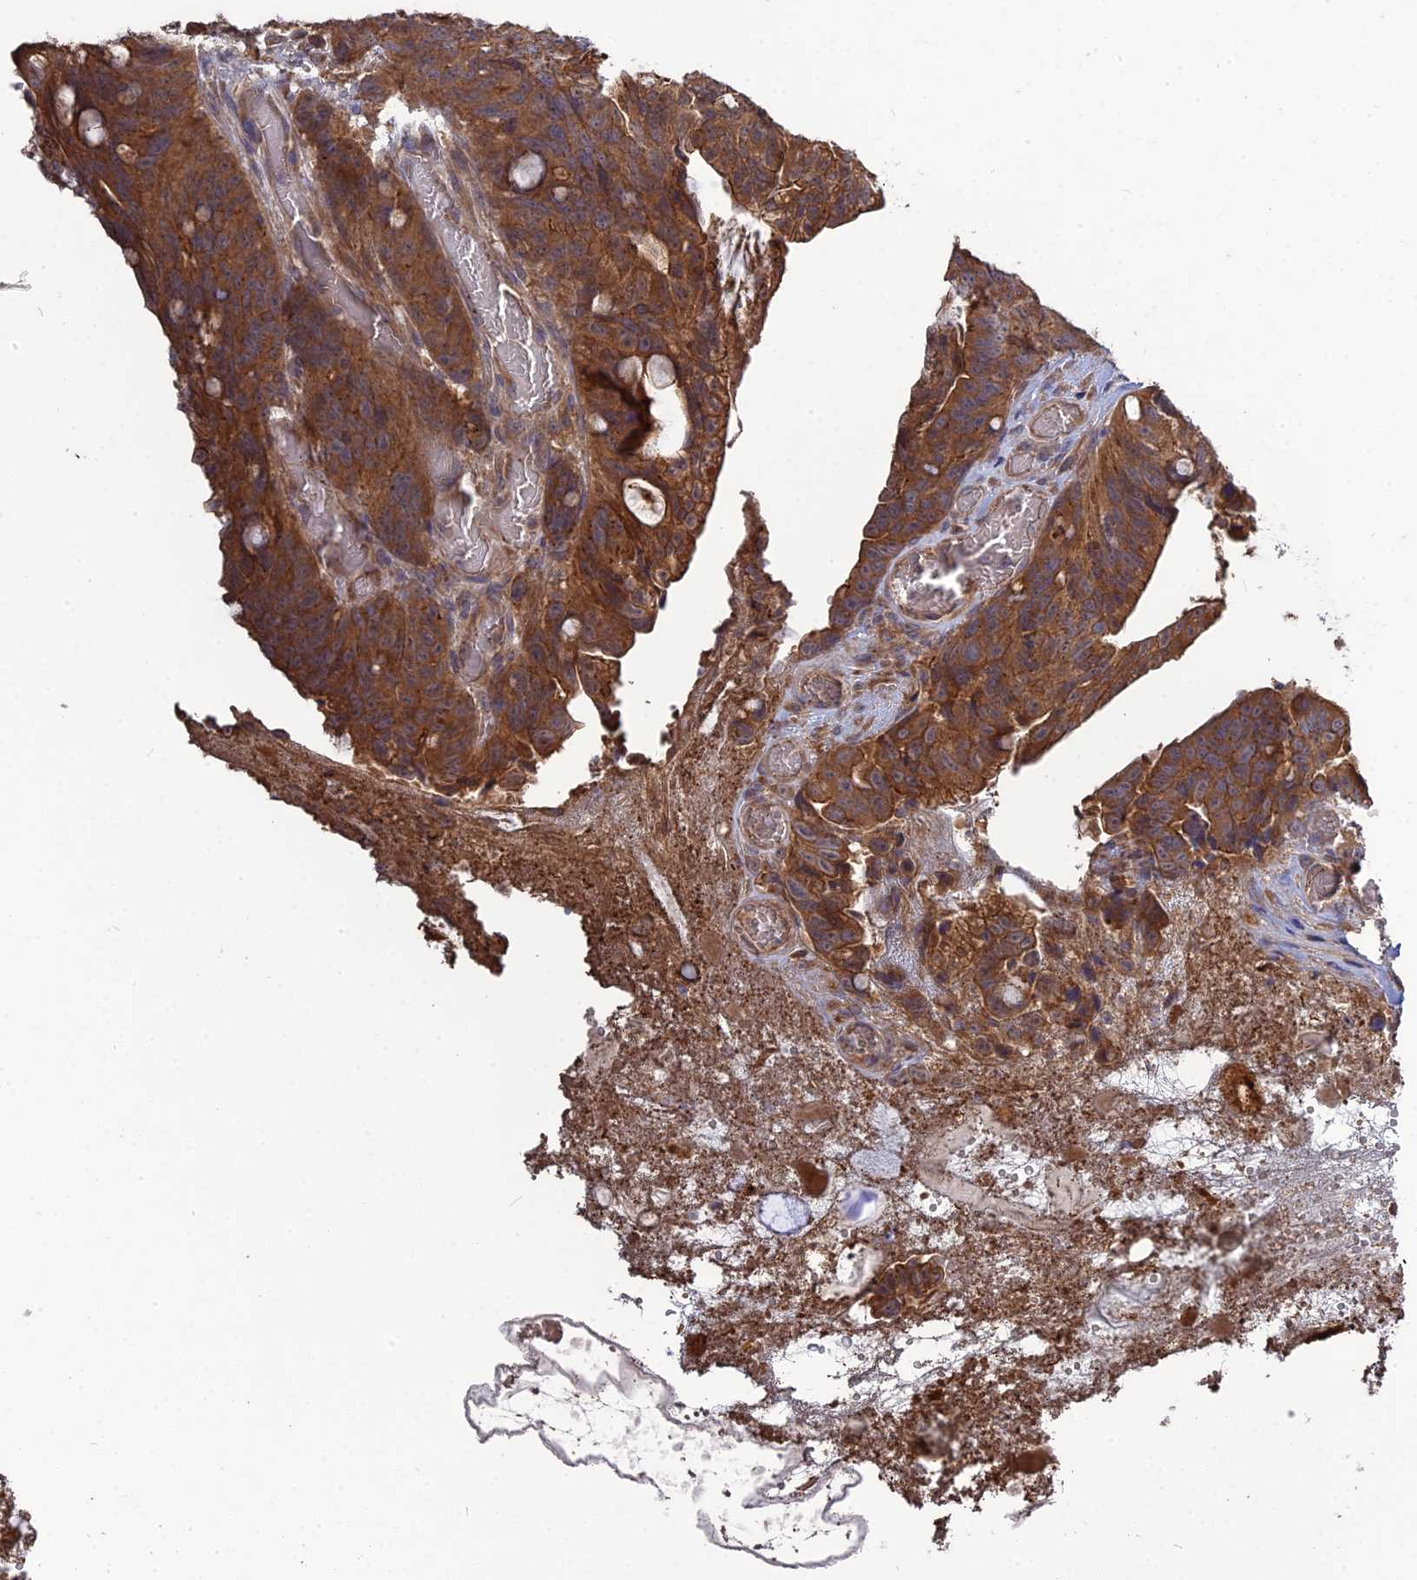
{"staining": {"intensity": "moderate", "quantity": ">75%", "location": "cytoplasmic/membranous"}, "tissue": "colorectal cancer", "cell_type": "Tumor cells", "image_type": "cancer", "snomed": [{"axis": "morphology", "description": "Adenocarcinoma, NOS"}, {"axis": "topography", "description": "Colon"}], "caption": "Immunohistochemical staining of human colorectal cancer displays moderate cytoplasmic/membranous protein staining in approximately >75% of tumor cells.", "gene": "ARHGAP40", "patient": {"sex": "female", "age": 82}}